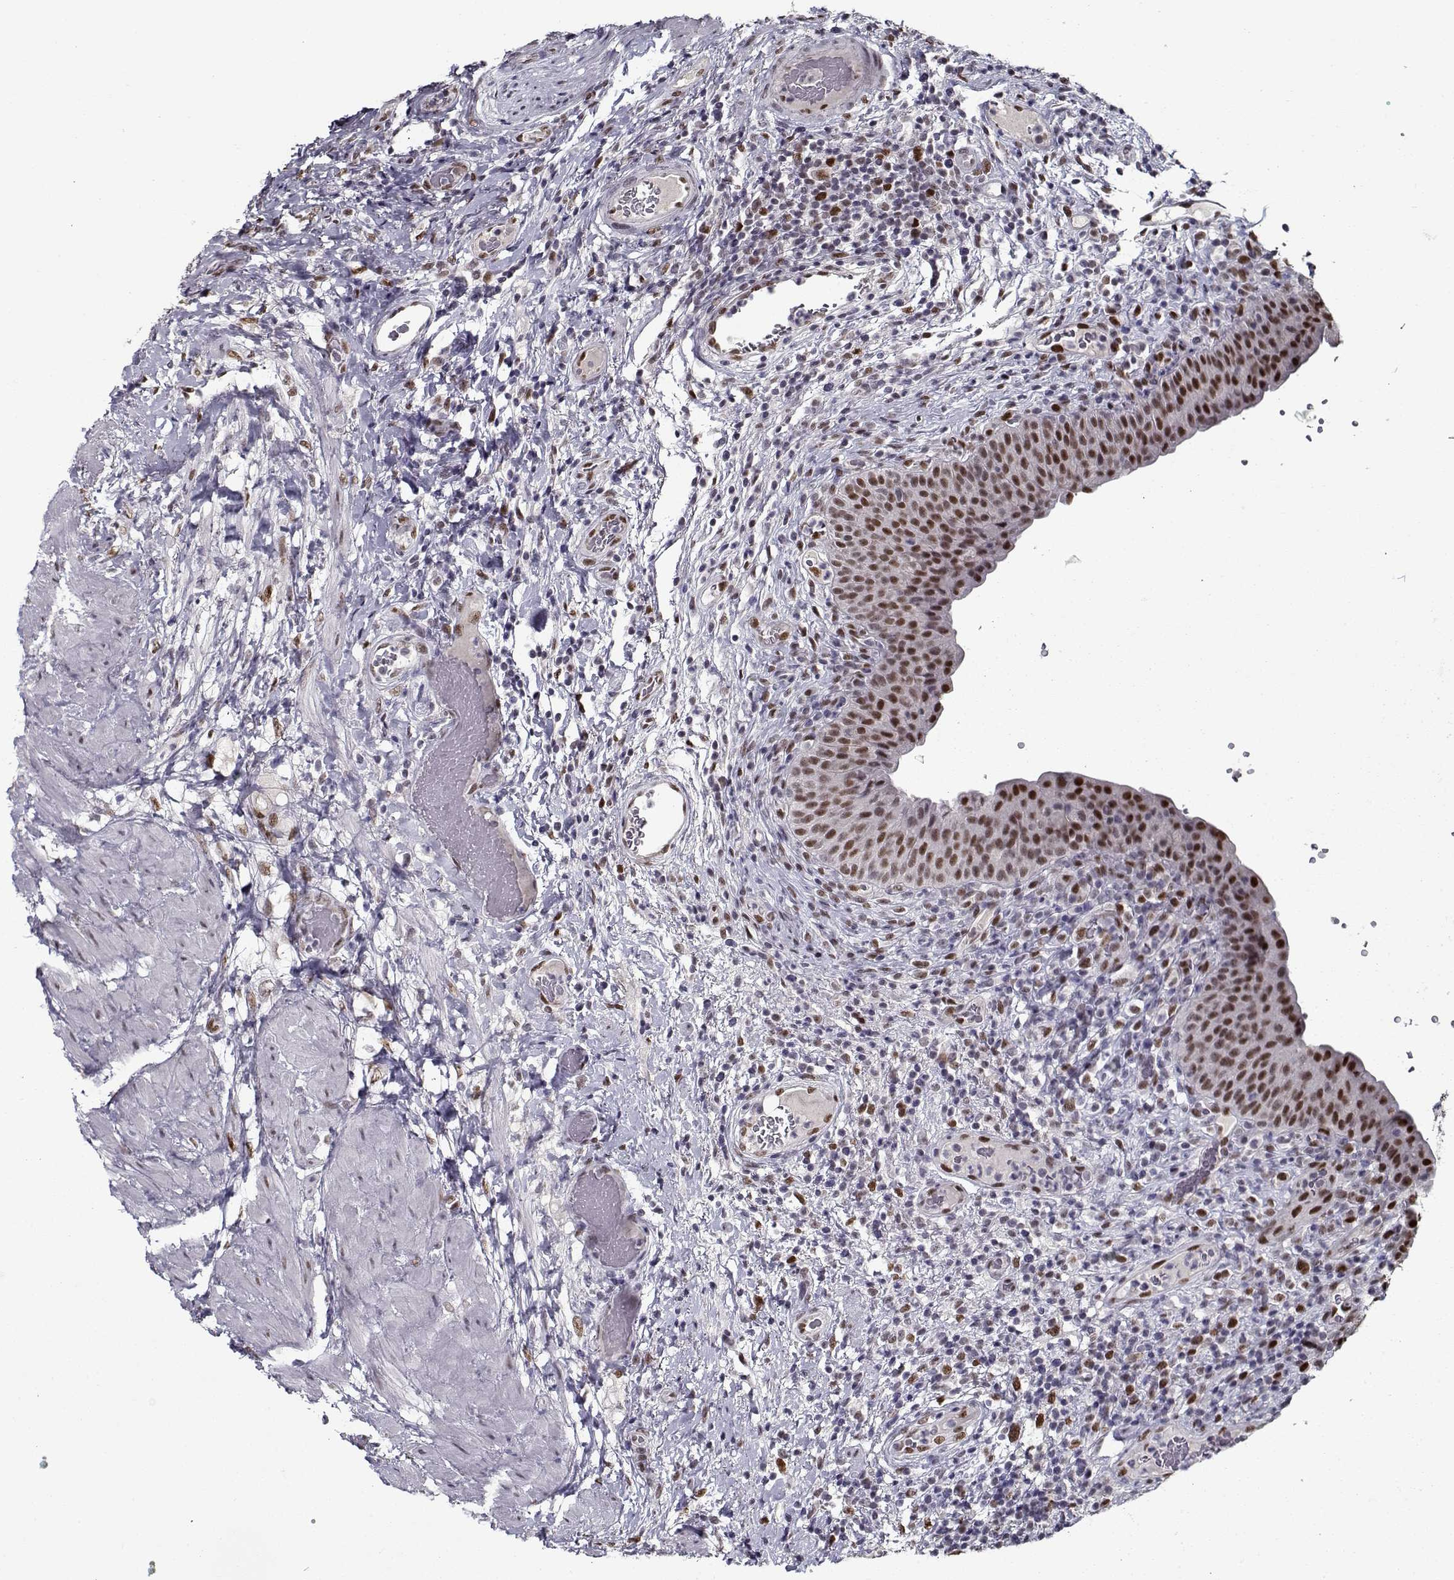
{"staining": {"intensity": "moderate", "quantity": ">75%", "location": "nuclear"}, "tissue": "urinary bladder", "cell_type": "Urothelial cells", "image_type": "normal", "snomed": [{"axis": "morphology", "description": "Normal tissue, NOS"}, {"axis": "topography", "description": "Urinary bladder"}], "caption": "Protein staining of benign urinary bladder shows moderate nuclear positivity in about >75% of urothelial cells. The staining was performed using DAB to visualize the protein expression in brown, while the nuclei were stained in blue with hematoxylin (Magnification: 20x).", "gene": "PRMT1", "patient": {"sex": "male", "age": 66}}